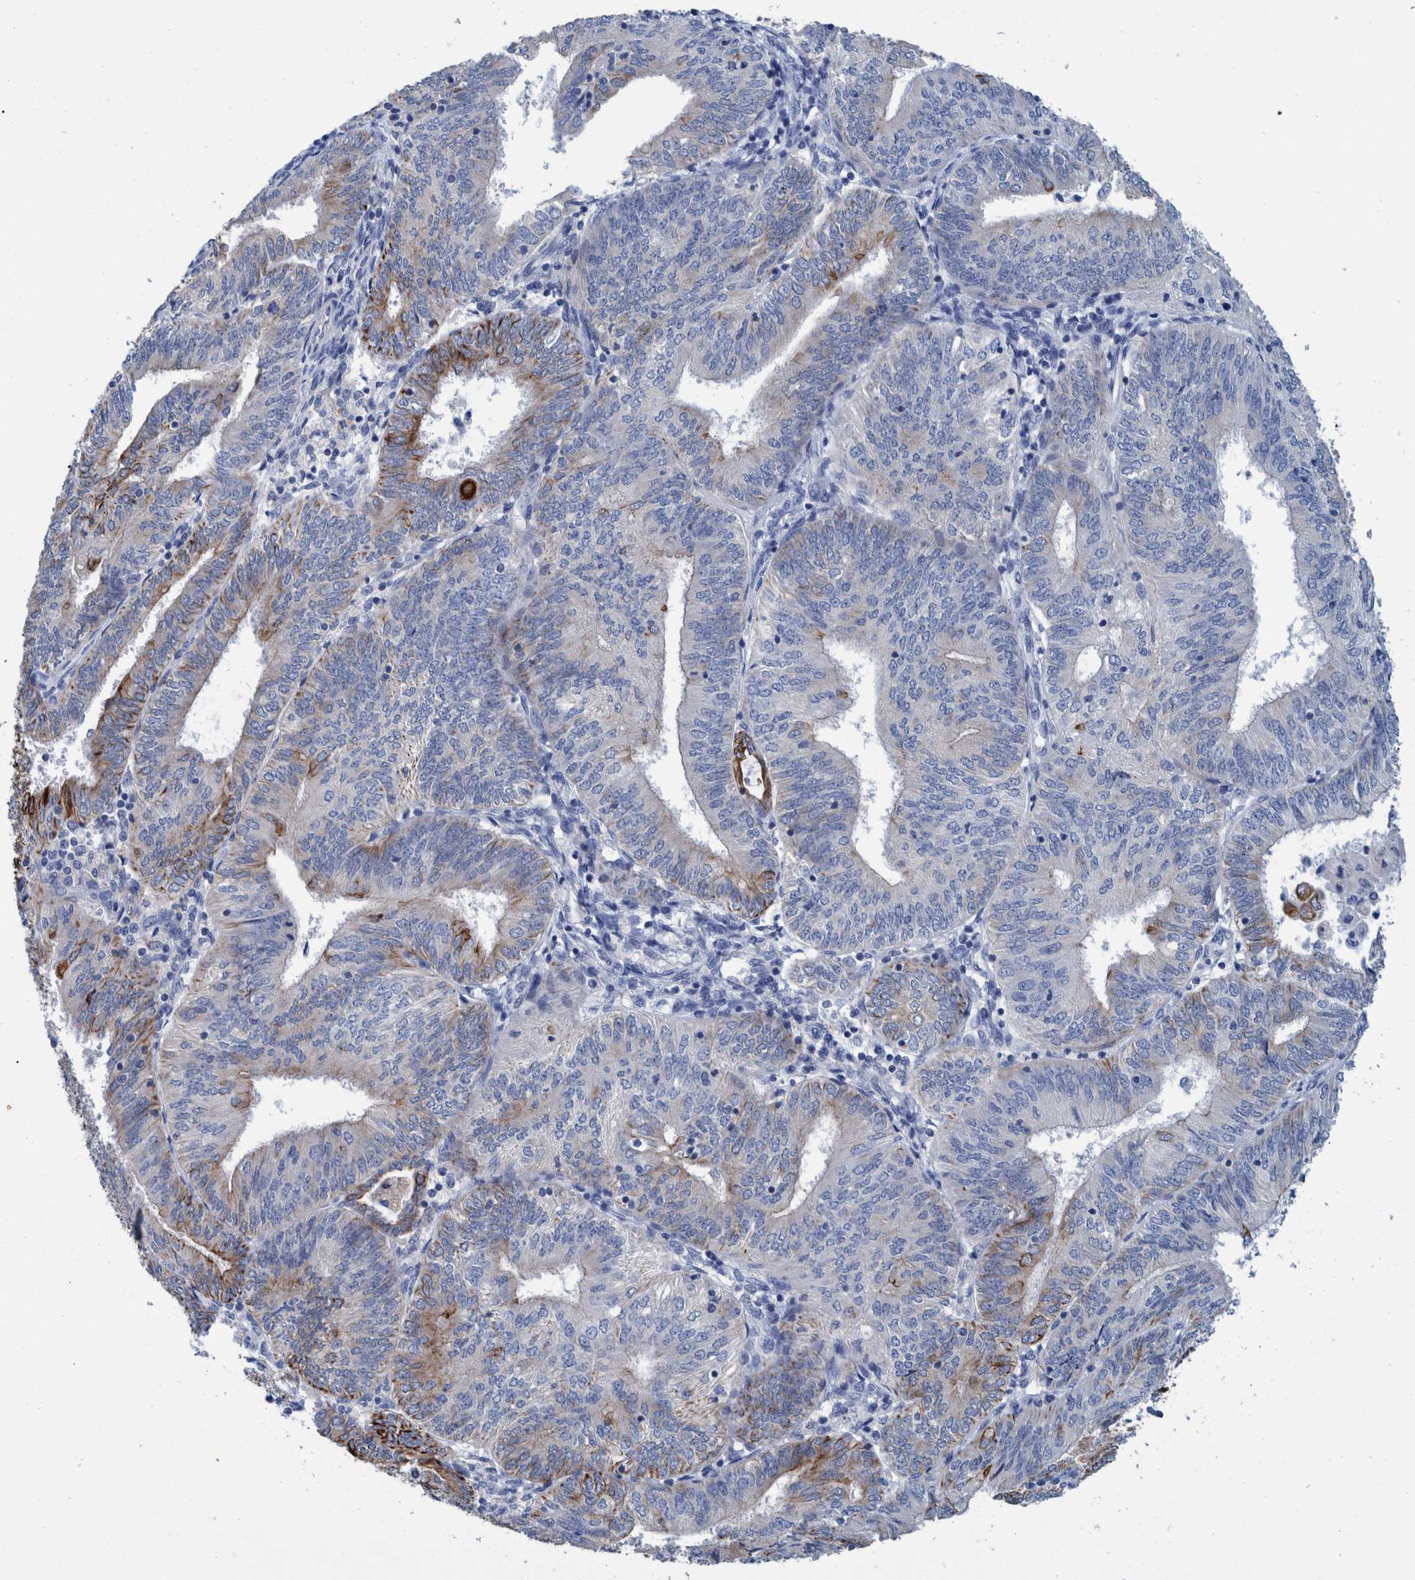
{"staining": {"intensity": "moderate", "quantity": "<25%", "location": "cytoplasmic/membranous"}, "tissue": "endometrial cancer", "cell_type": "Tumor cells", "image_type": "cancer", "snomed": [{"axis": "morphology", "description": "Adenocarcinoma, NOS"}, {"axis": "topography", "description": "Endometrium"}], "caption": "IHC image of neoplastic tissue: human adenocarcinoma (endometrial) stained using immunohistochemistry (IHC) displays low levels of moderate protein expression localized specifically in the cytoplasmic/membranous of tumor cells, appearing as a cytoplasmic/membranous brown color.", "gene": "MKS1", "patient": {"sex": "female", "age": 58}}